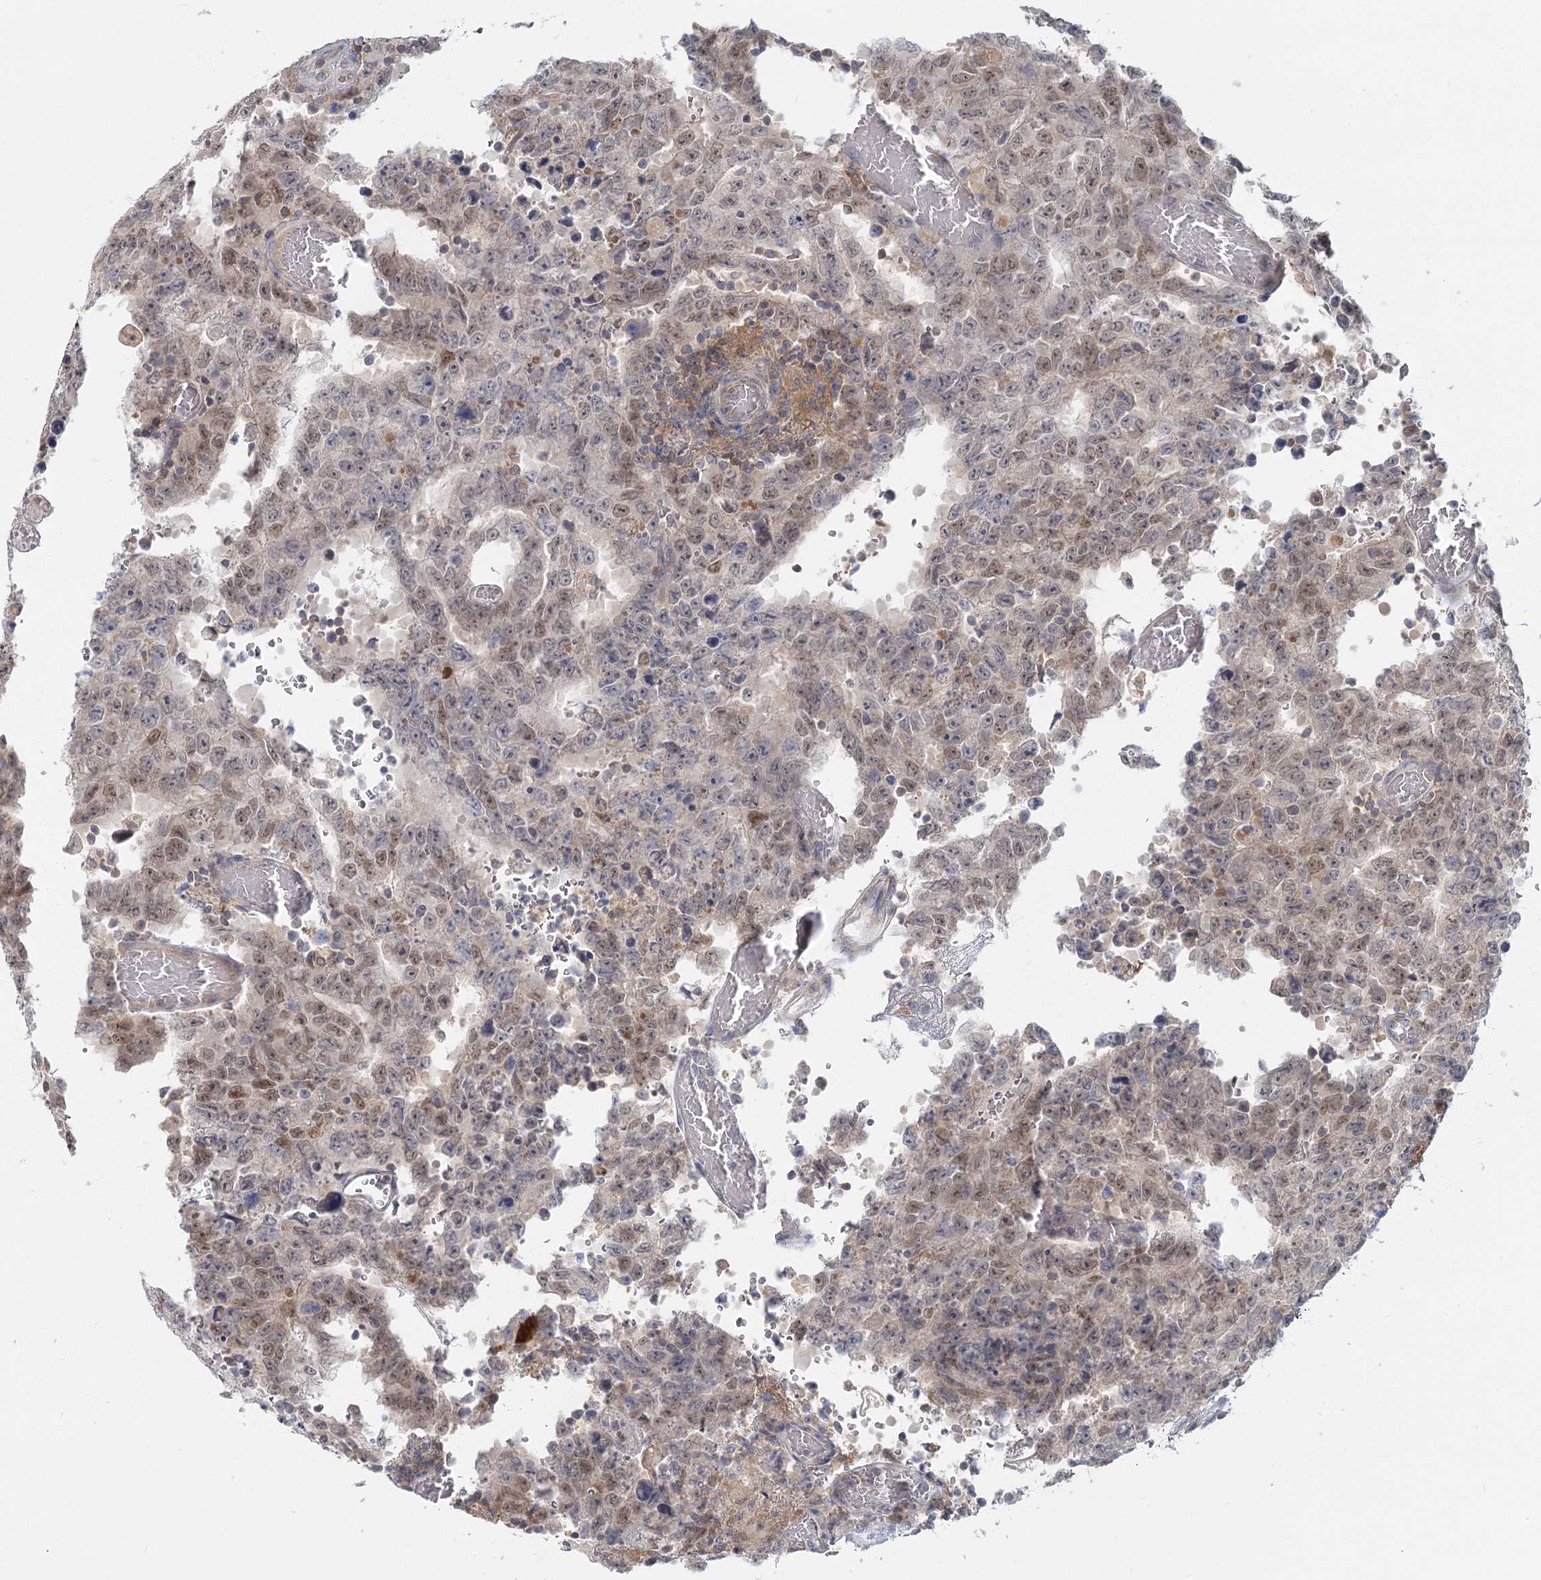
{"staining": {"intensity": "weak", "quantity": ">75%", "location": "nuclear"}, "tissue": "testis cancer", "cell_type": "Tumor cells", "image_type": "cancer", "snomed": [{"axis": "morphology", "description": "Carcinoma, Embryonal, NOS"}, {"axis": "topography", "description": "Testis"}], "caption": "Embryonal carcinoma (testis) stained for a protein (brown) reveals weak nuclear positive staining in approximately >75% of tumor cells.", "gene": "USP11", "patient": {"sex": "male", "age": 26}}